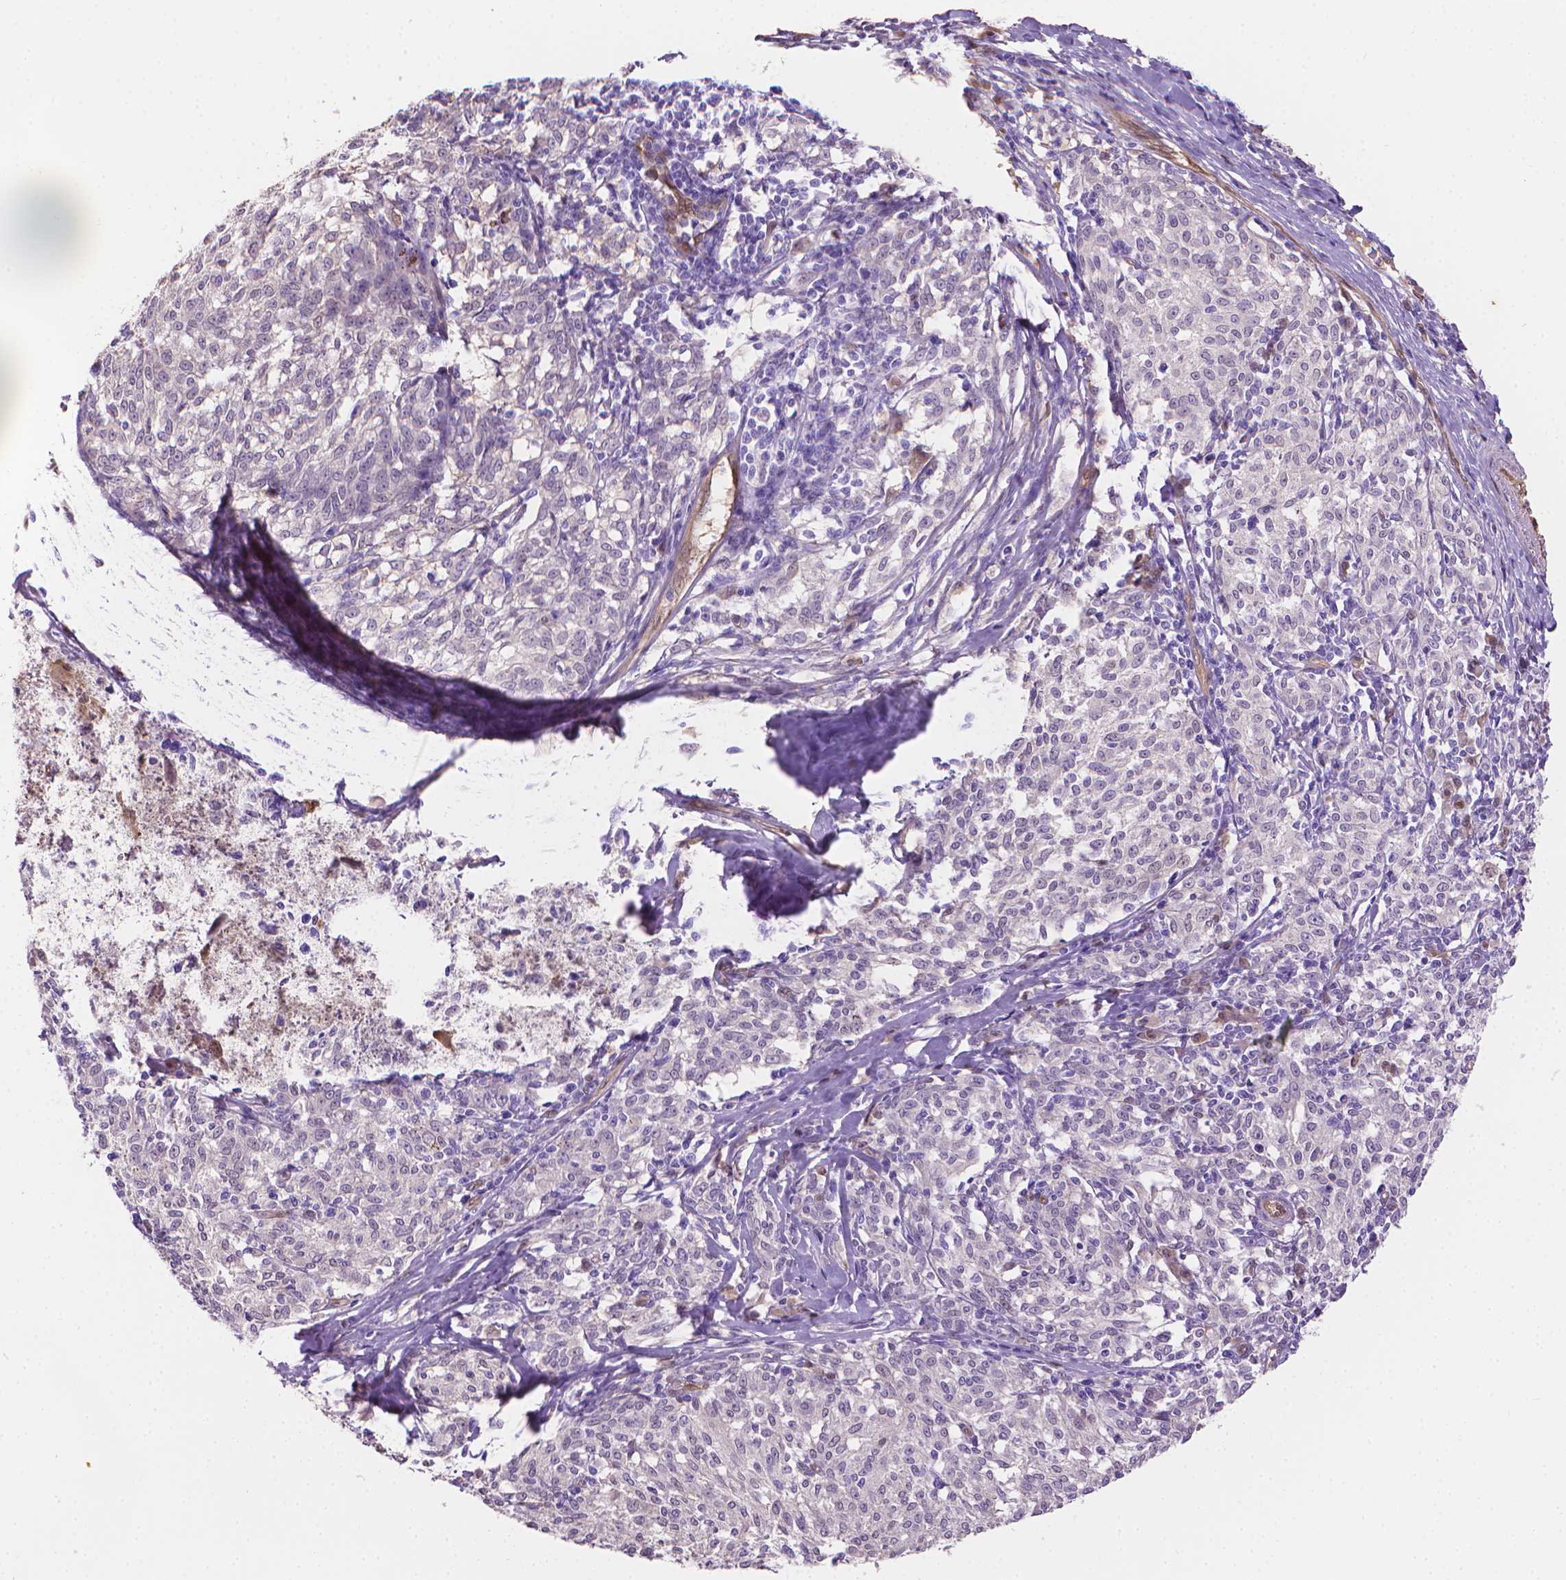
{"staining": {"intensity": "negative", "quantity": "none", "location": "none"}, "tissue": "melanoma", "cell_type": "Tumor cells", "image_type": "cancer", "snomed": [{"axis": "morphology", "description": "Malignant melanoma, NOS"}, {"axis": "topography", "description": "Skin"}], "caption": "Immunohistochemical staining of melanoma displays no significant staining in tumor cells.", "gene": "CLIC4", "patient": {"sex": "female", "age": 72}}